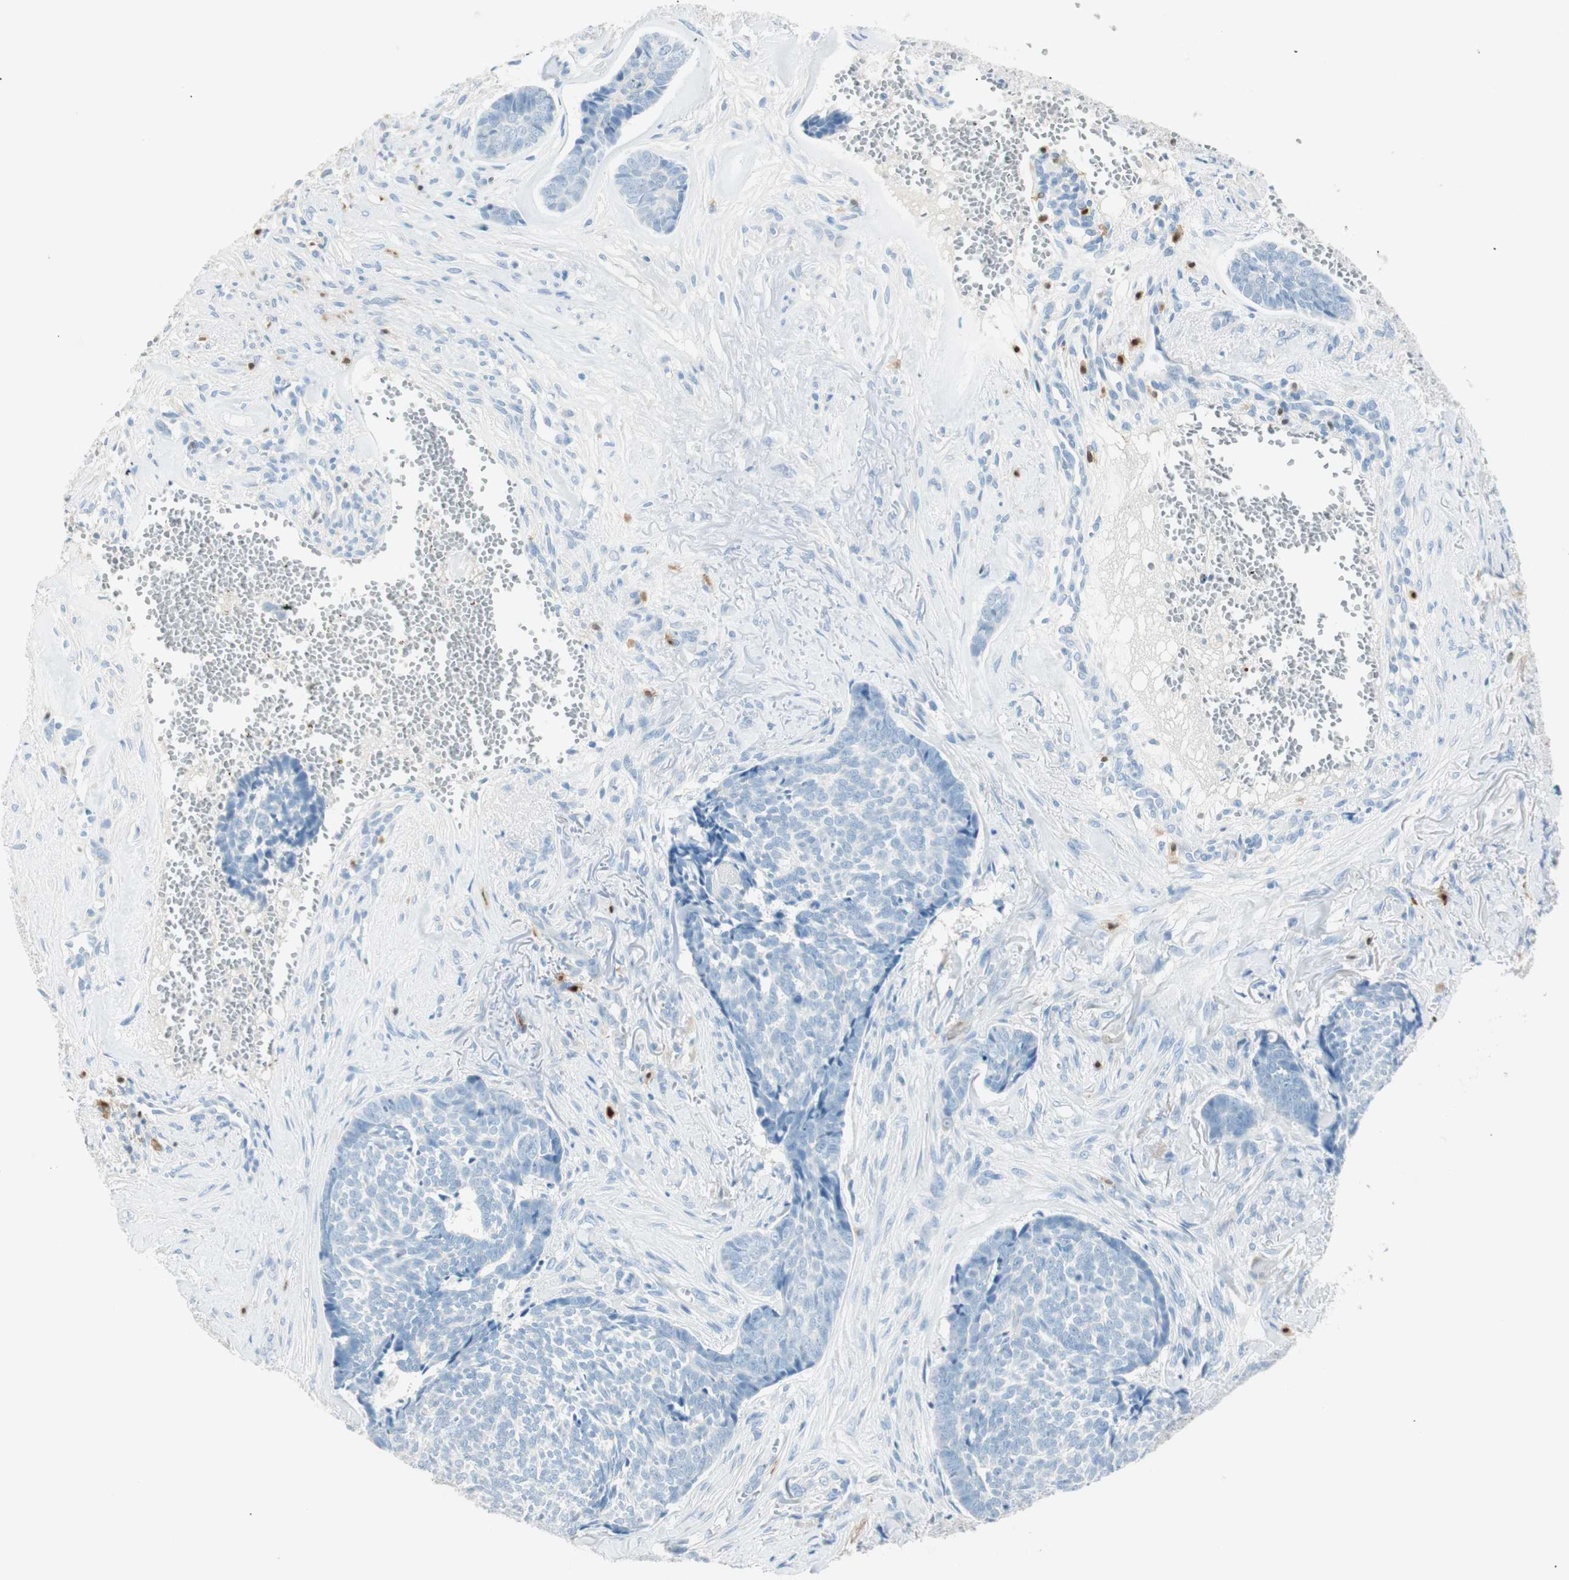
{"staining": {"intensity": "negative", "quantity": "none", "location": "none"}, "tissue": "skin cancer", "cell_type": "Tumor cells", "image_type": "cancer", "snomed": [{"axis": "morphology", "description": "Basal cell carcinoma"}, {"axis": "topography", "description": "Skin"}], "caption": "Immunohistochemistry (IHC) photomicrograph of neoplastic tissue: human skin cancer stained with DAB (3,3'-diaminobenzidine) displays no significant protein expression in tumor cells. The staining is performed using DAB (3,3'-diaminobenzidine) brown chromogen with nuclei counter-stained in using hematoxylin.", "gene": "HPGD", "patient": {"sex": "male", "age": 84}}